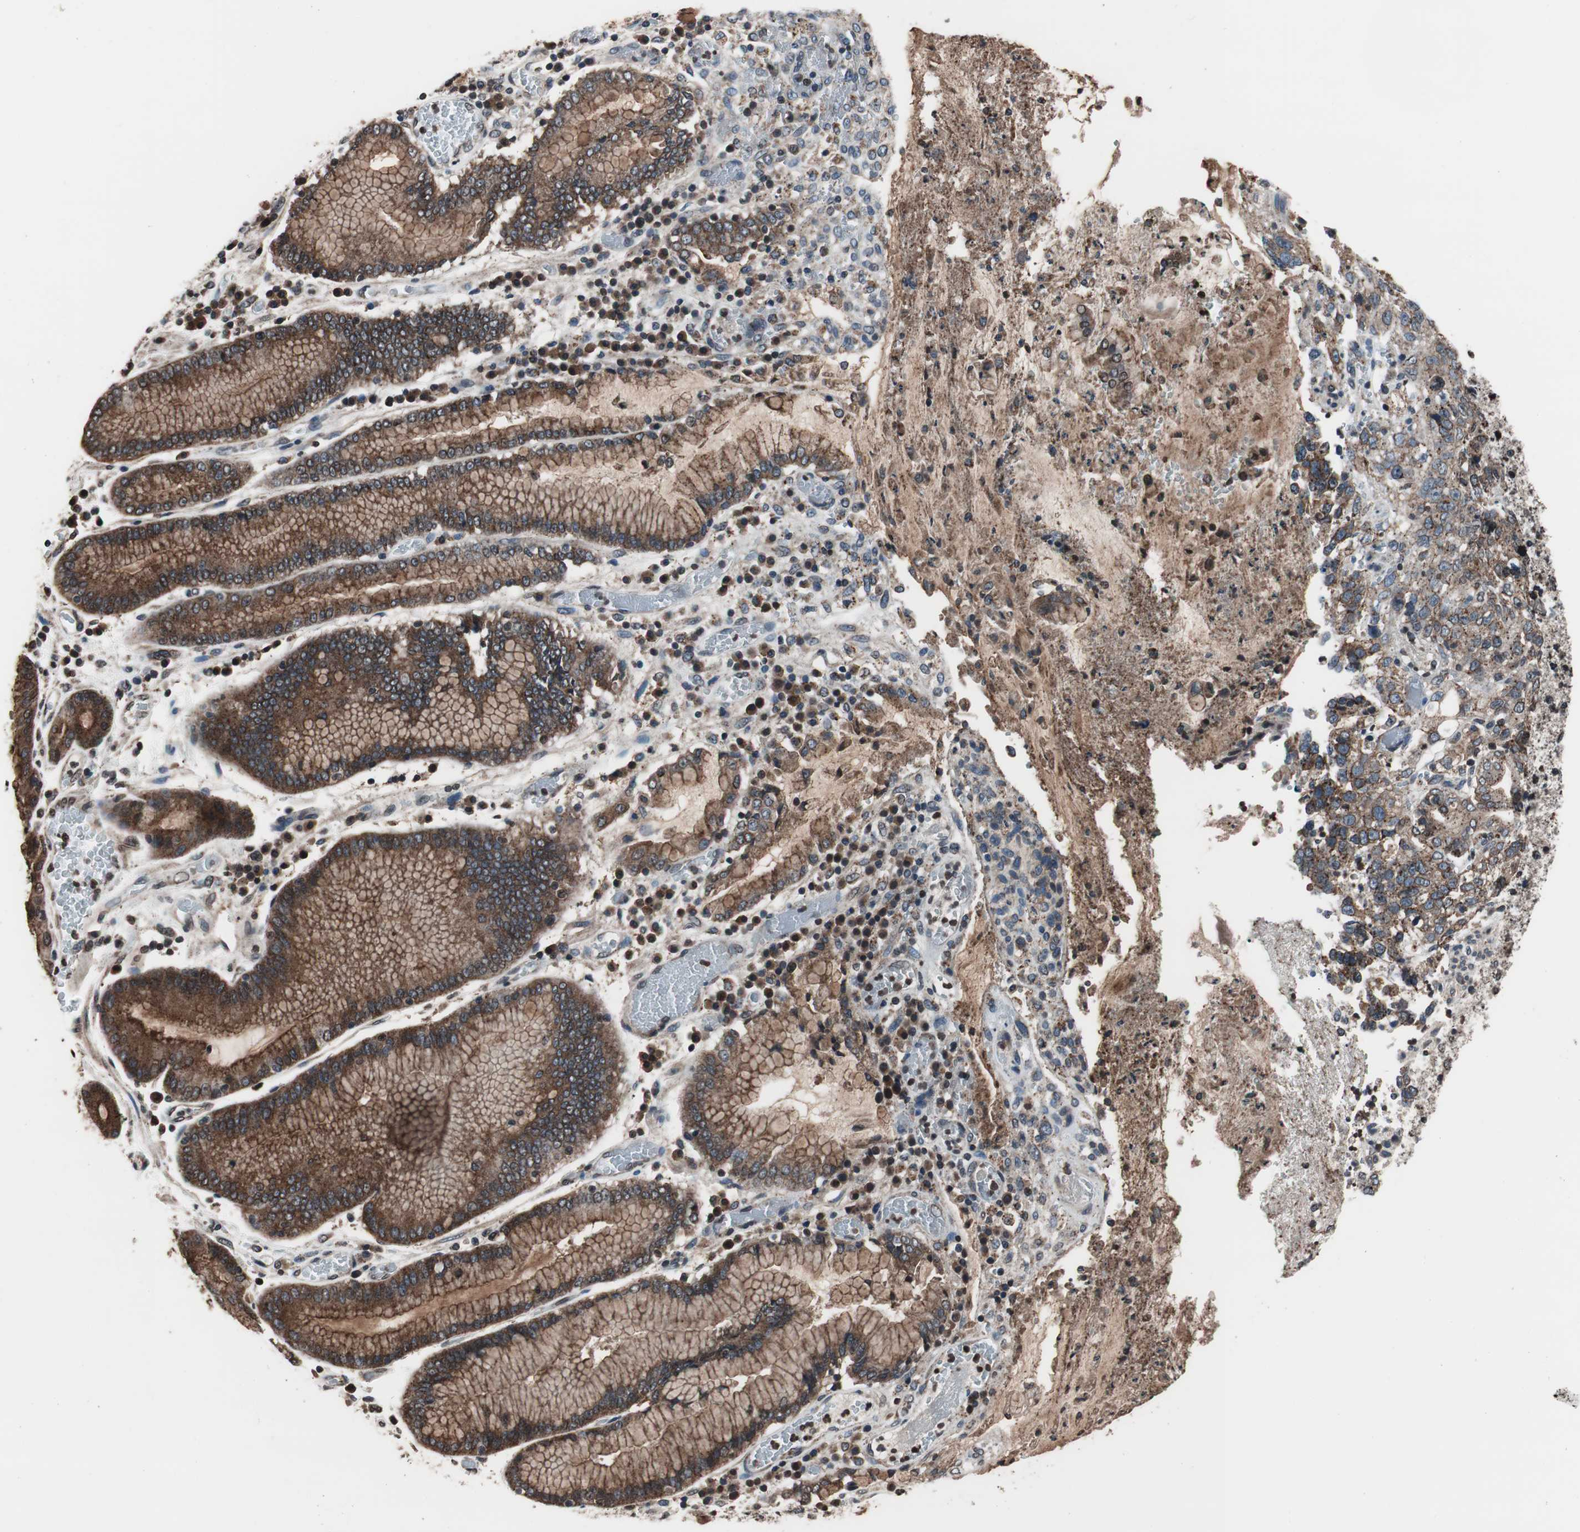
{"staining": {"intensity": "moderate", "quantity": ">75%", "location": "cytoplasmic/membranous"}, "tissue": "stomach cancer", "cell_type": "Tumor cells", "image_type": "cancer", "snomed": [{"axis": "morphology", "description": "Normal tissue, NOS"}, {"axis": "morphology", "description": "Adenocarcinoma, NOS"}, {"axis": "topography", "description": "Stomach"}], "caption": "Approximately >75% of tumor cells in human adenocarcinoma (stomach) reveal moderate cytoplasmic/membranous protein expression as visualized by brown immunohistochemical staining.", "gene": "RFC1", "patient": {"sex": "male", "age": 48}}